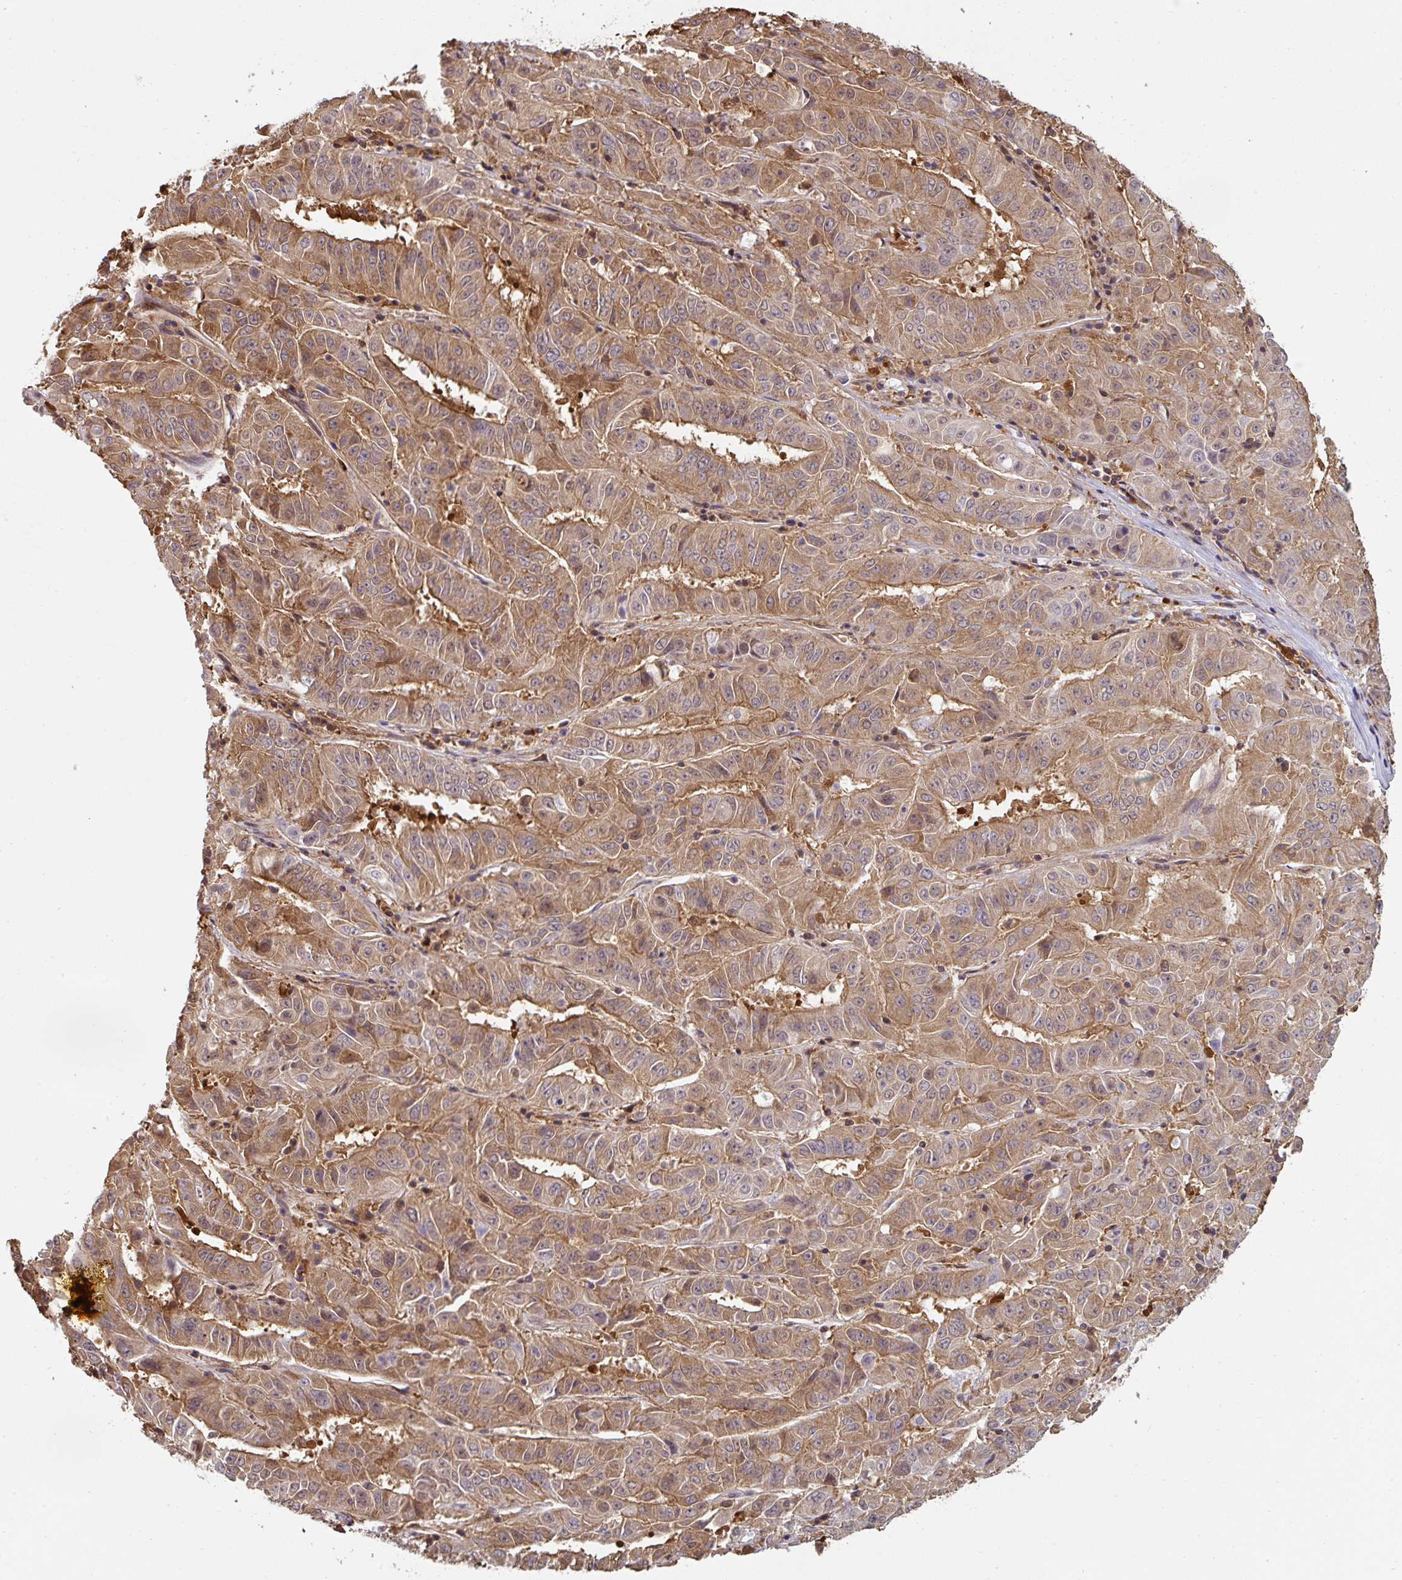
{"staining": {"intensity": "moderate", "quantity": ">75%", "location": "cytoplasmic/membranous"}, "tissue": "pancreatic cancer", "cell_type": "Tumor cells", "image_type": "cancer", "snomed": [{"axis": "morphology", "description": "Adenocarcinoma, NOS"}, {"axis": "topography", "description": "Pancreas"}], "caption": "Immunohistochemical staining of pancreatic adenocarcinoma displays medium levels of moderate cytoplasmic/membranous protein expression in about >75% of tumor cells. Using DAB (brown) and hematoxylin (blue) stains, captured at high magnification using brightfield microscopy.", "gene": "ST13", "patient": {"sex": "male", "age": 63}}